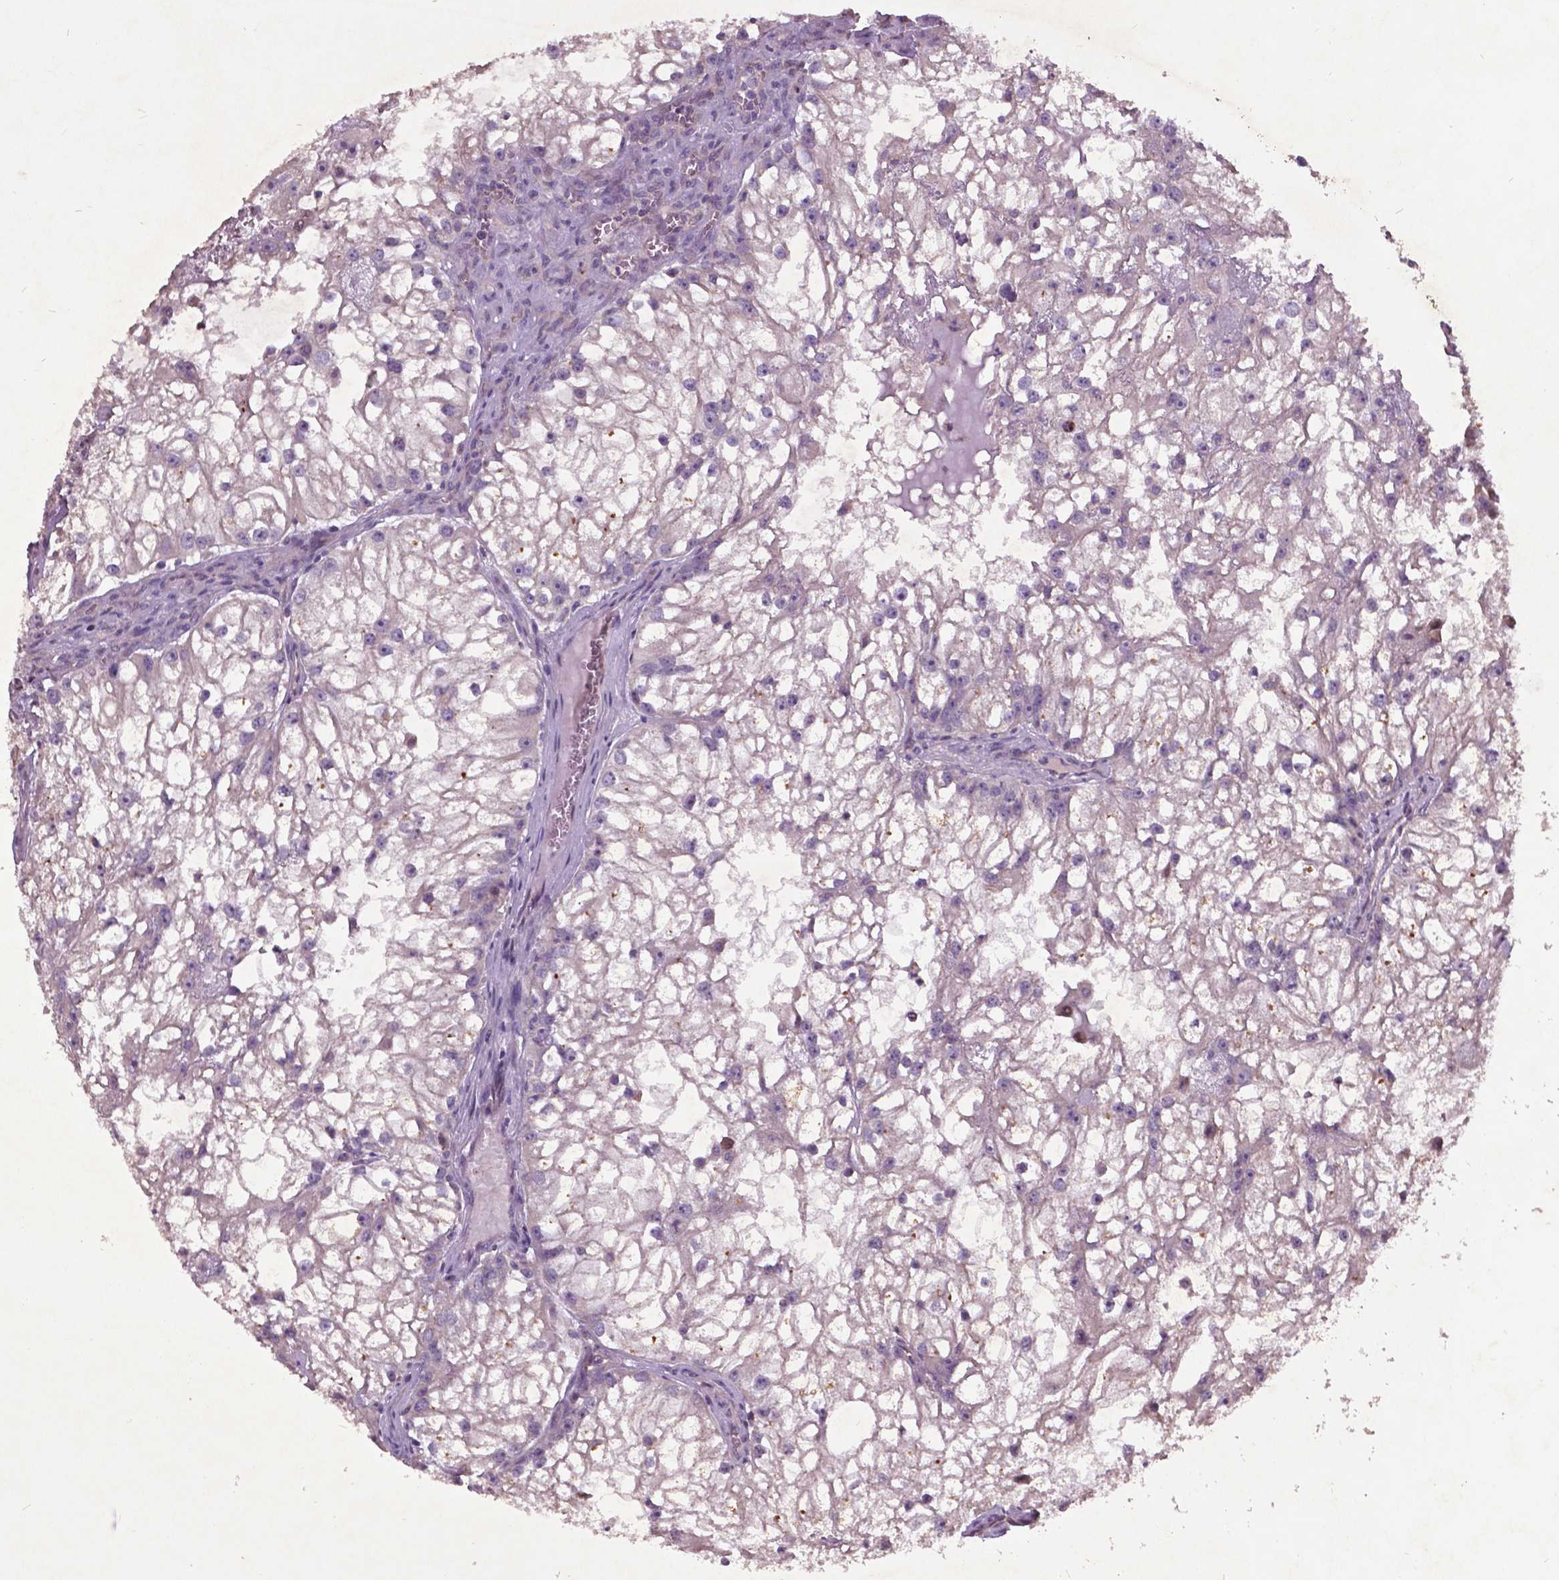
{"staining": {"intensity": "negative", "quantity": "none", "location": "none"}, "tissue": "renal cancer", "cell_type": "Tumor cells", "image_type": "cancer", "snomed": [{"axis": "morphology", "description": "Adenocarcinoma, NOS"}, {"axis": "topography", "description": "Kidney"}], "caption": "An immunohistochemistry histopathology image of renal adenocarcinoma is shown. There is no staining in tumor cells of renal adenocarcinoma. Brightfield microscopy of immunohistochemistry stained with DAB (brown) and hematoxylin (blue), captured at high magnification.", "gene": "AP1S3", "patient": {"sex": "male", "age": 59}}